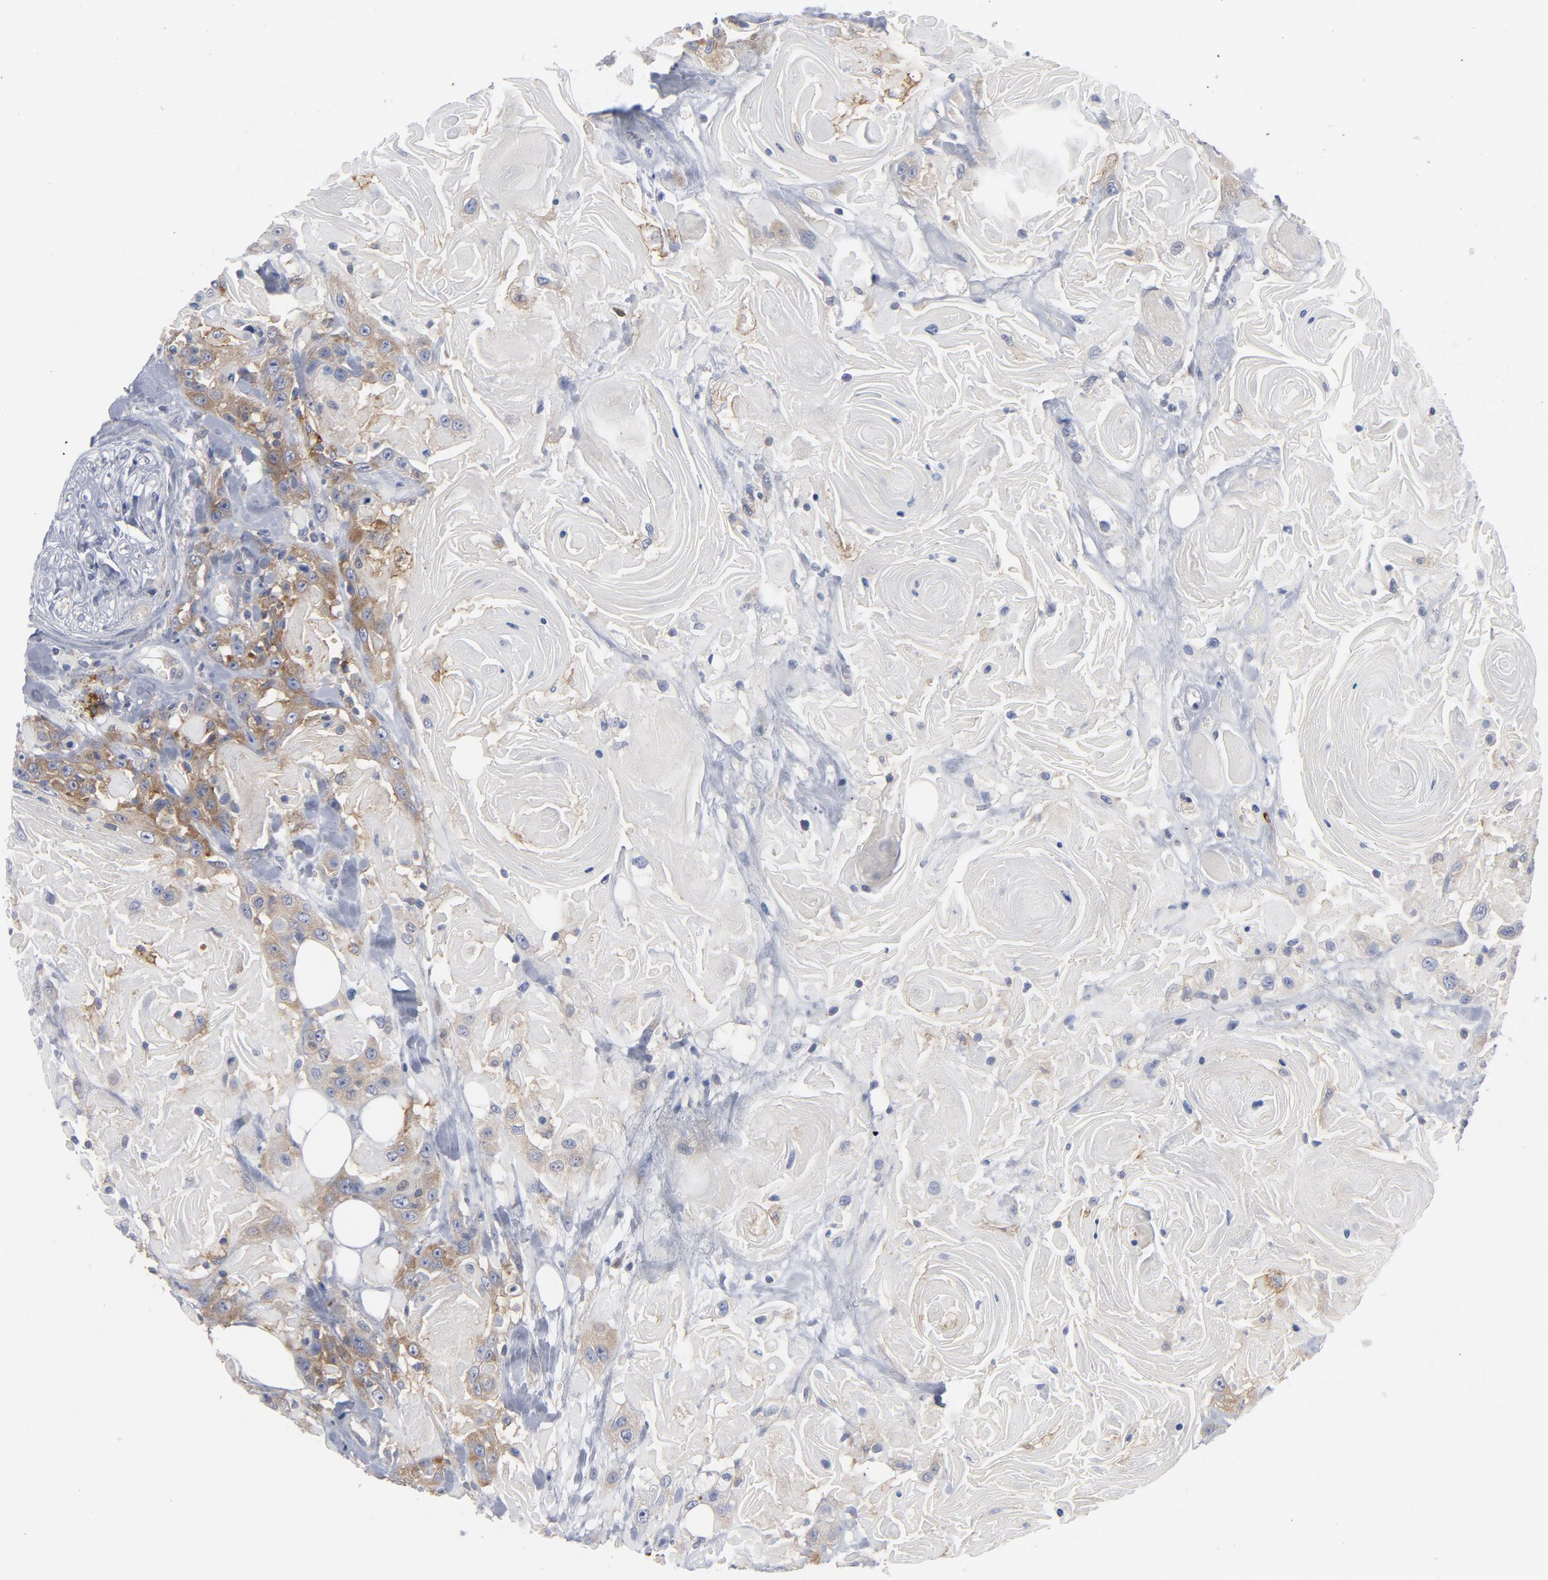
{"staining": {"intensity": "moderate", "quantity": "<25%", "location": "cytoplasmic/membranous"}, "tissue": "head and neck cancer", "cell_type": "Tumor cells", "image_type": "cancer", "snomed": [{"axis": "morphology", "description": "Squamous cell carcinoma, NOS"}, {"axis": "topography", "description": "Head-Neck"}], "caption": "A brown stain highlights moderate cytoplasmic/membranous staining of a protein in squamous cell carcinoma (head and neck) tumor cells. The staining was performed using DAB (3,3'-diaminobenzidine) to visualize the protein expression in brown, while the nuclei were stained in blue with hematoxylin (Magnification: 20x).", "gene": "CD86", "patient": {"sex": "female", "age": 84}}